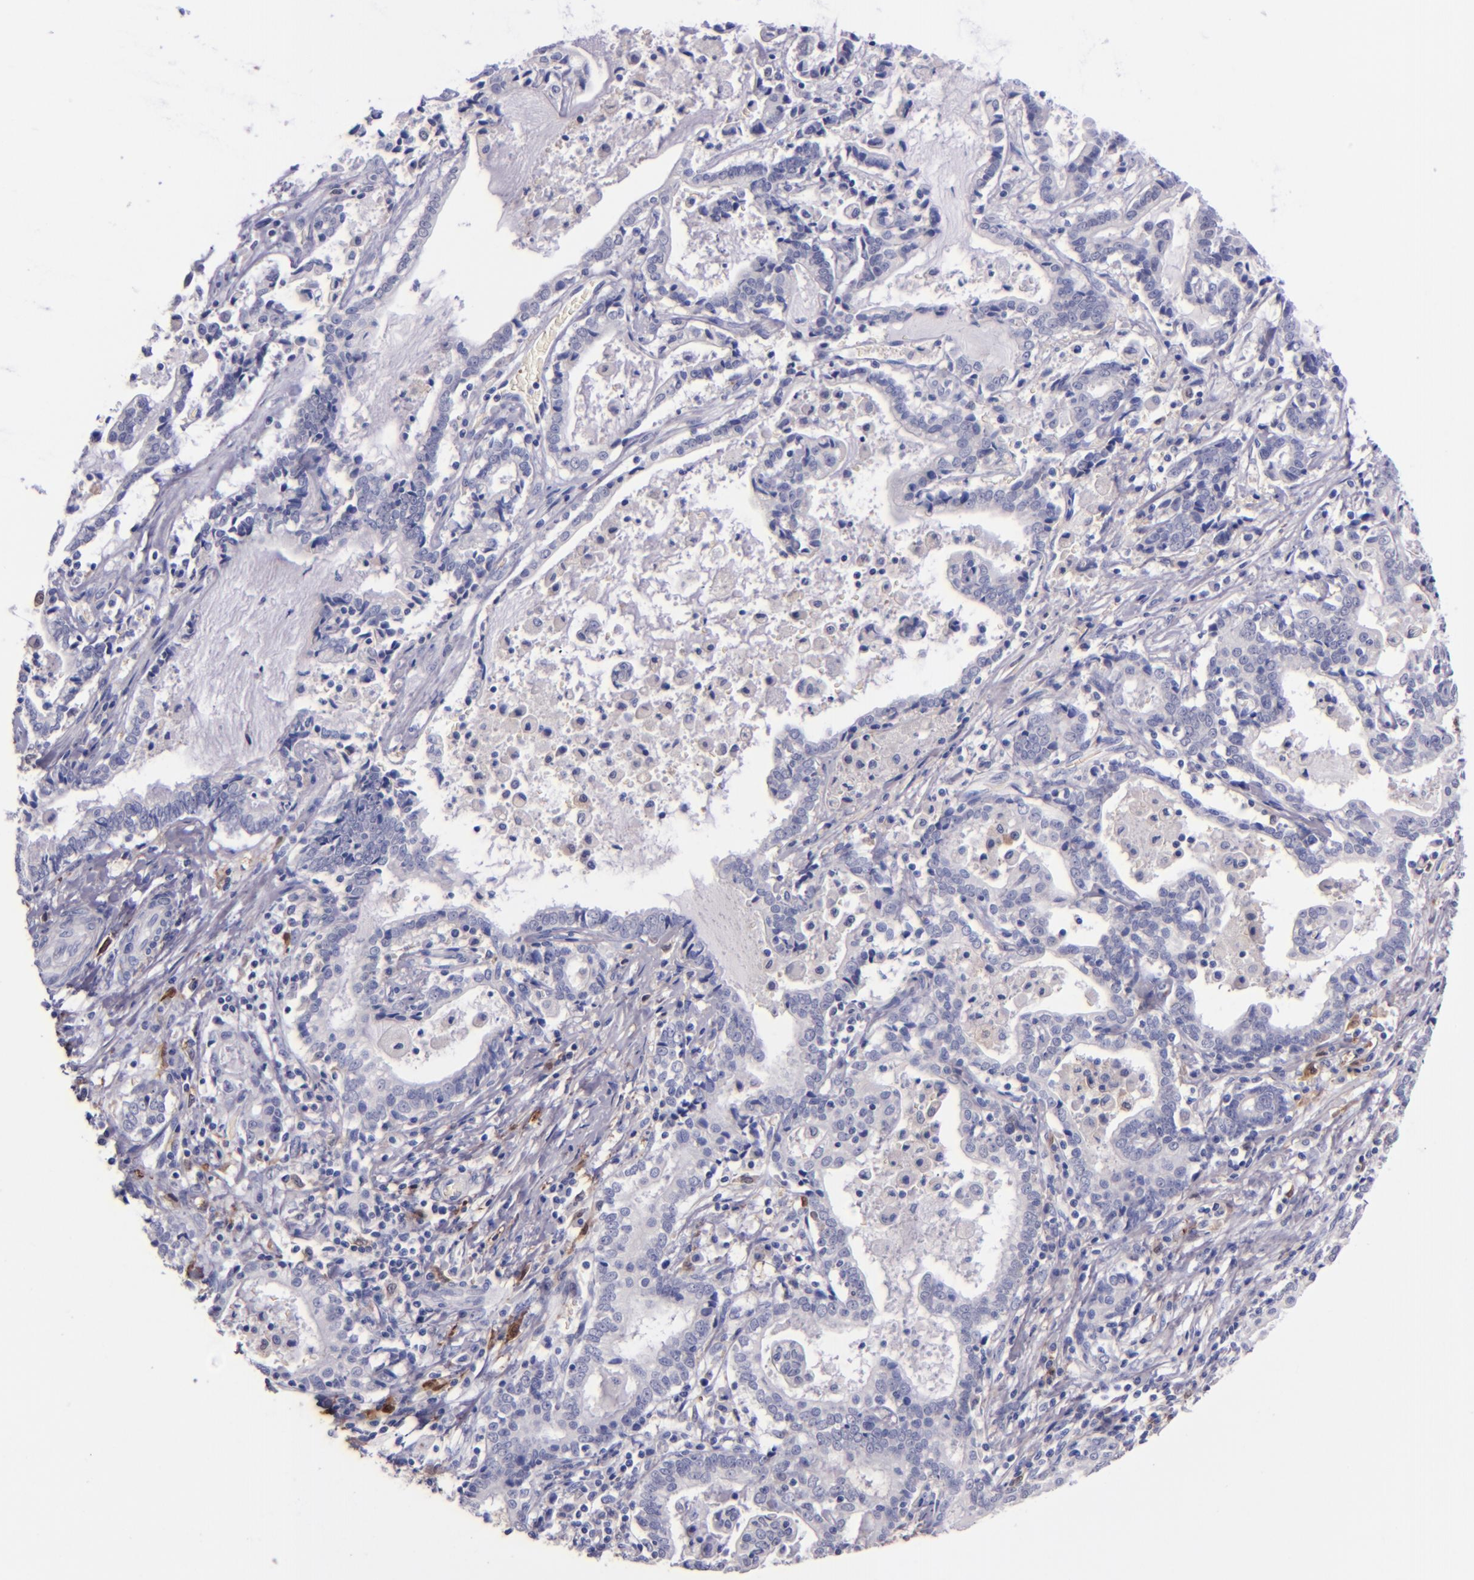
{"staining": {"intensity": "negative", "quantity": "none", "location": "none"}, "tissue": "liver cancer", "cell_type": "Tumor cells", "image_type": "cancer", "snomed": [{"axis": "morphology", "description": "Cholangiocarcinoma"}, {"axis": "topography", "description": "Liver"}], "caption": "IHC image of liver cancer (cholangiocarcinoma) stained for a protein (brown), which demonstrates no staining in tumor cells.", "gene": "F13A1", "patient": {"sex": "male", "age": 57}}